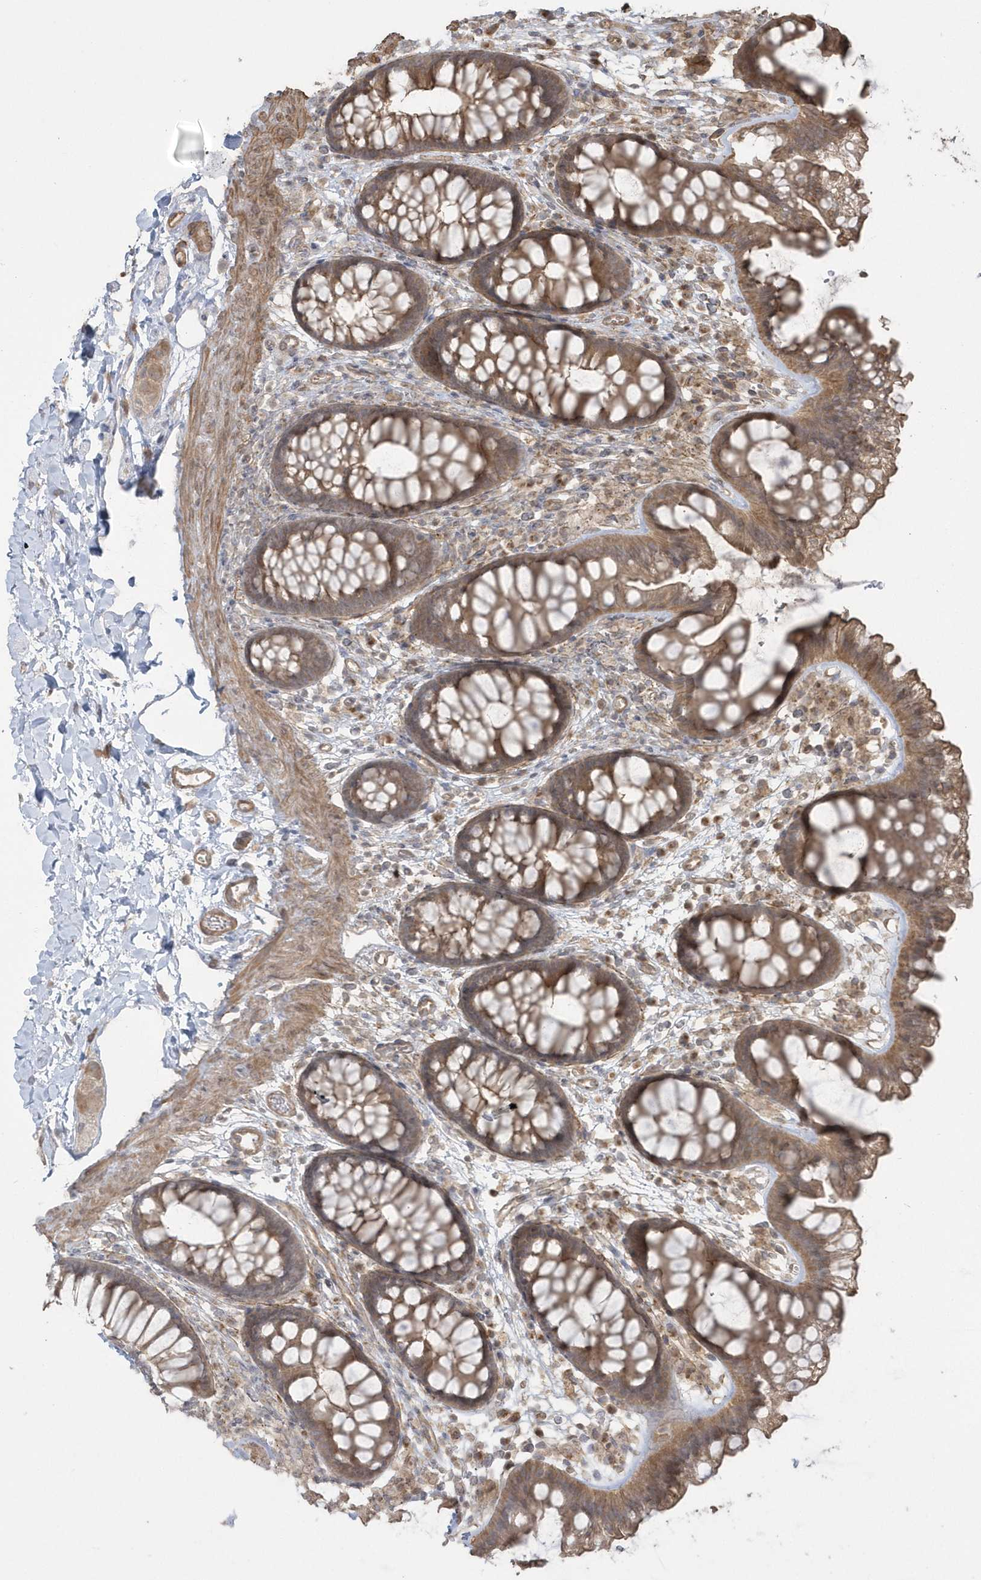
{"staining": {"intensity": "moderate", "quantity": ">75%", "location": "cytoplasmic/membranous"}, "tissue": "colon", "cell_type": "Endothelial cells", "image_type": "normal", "snomed": [{"axis": "morphology", "description": "Normal tissue, NOS"}, {"axis": "topography", "description": "Colon"}], "caption": "Protein analysis of unremarkable colon shows moderate cytoplasmic/membranous positivity in about >75% of endothelial cells. (DAB (3,3'-diaminobenzidine) = brown stain, brightfield microscopy at high magnification).", "gene": "ARMC8", "patient": {"sex": "female", "age": 62}}